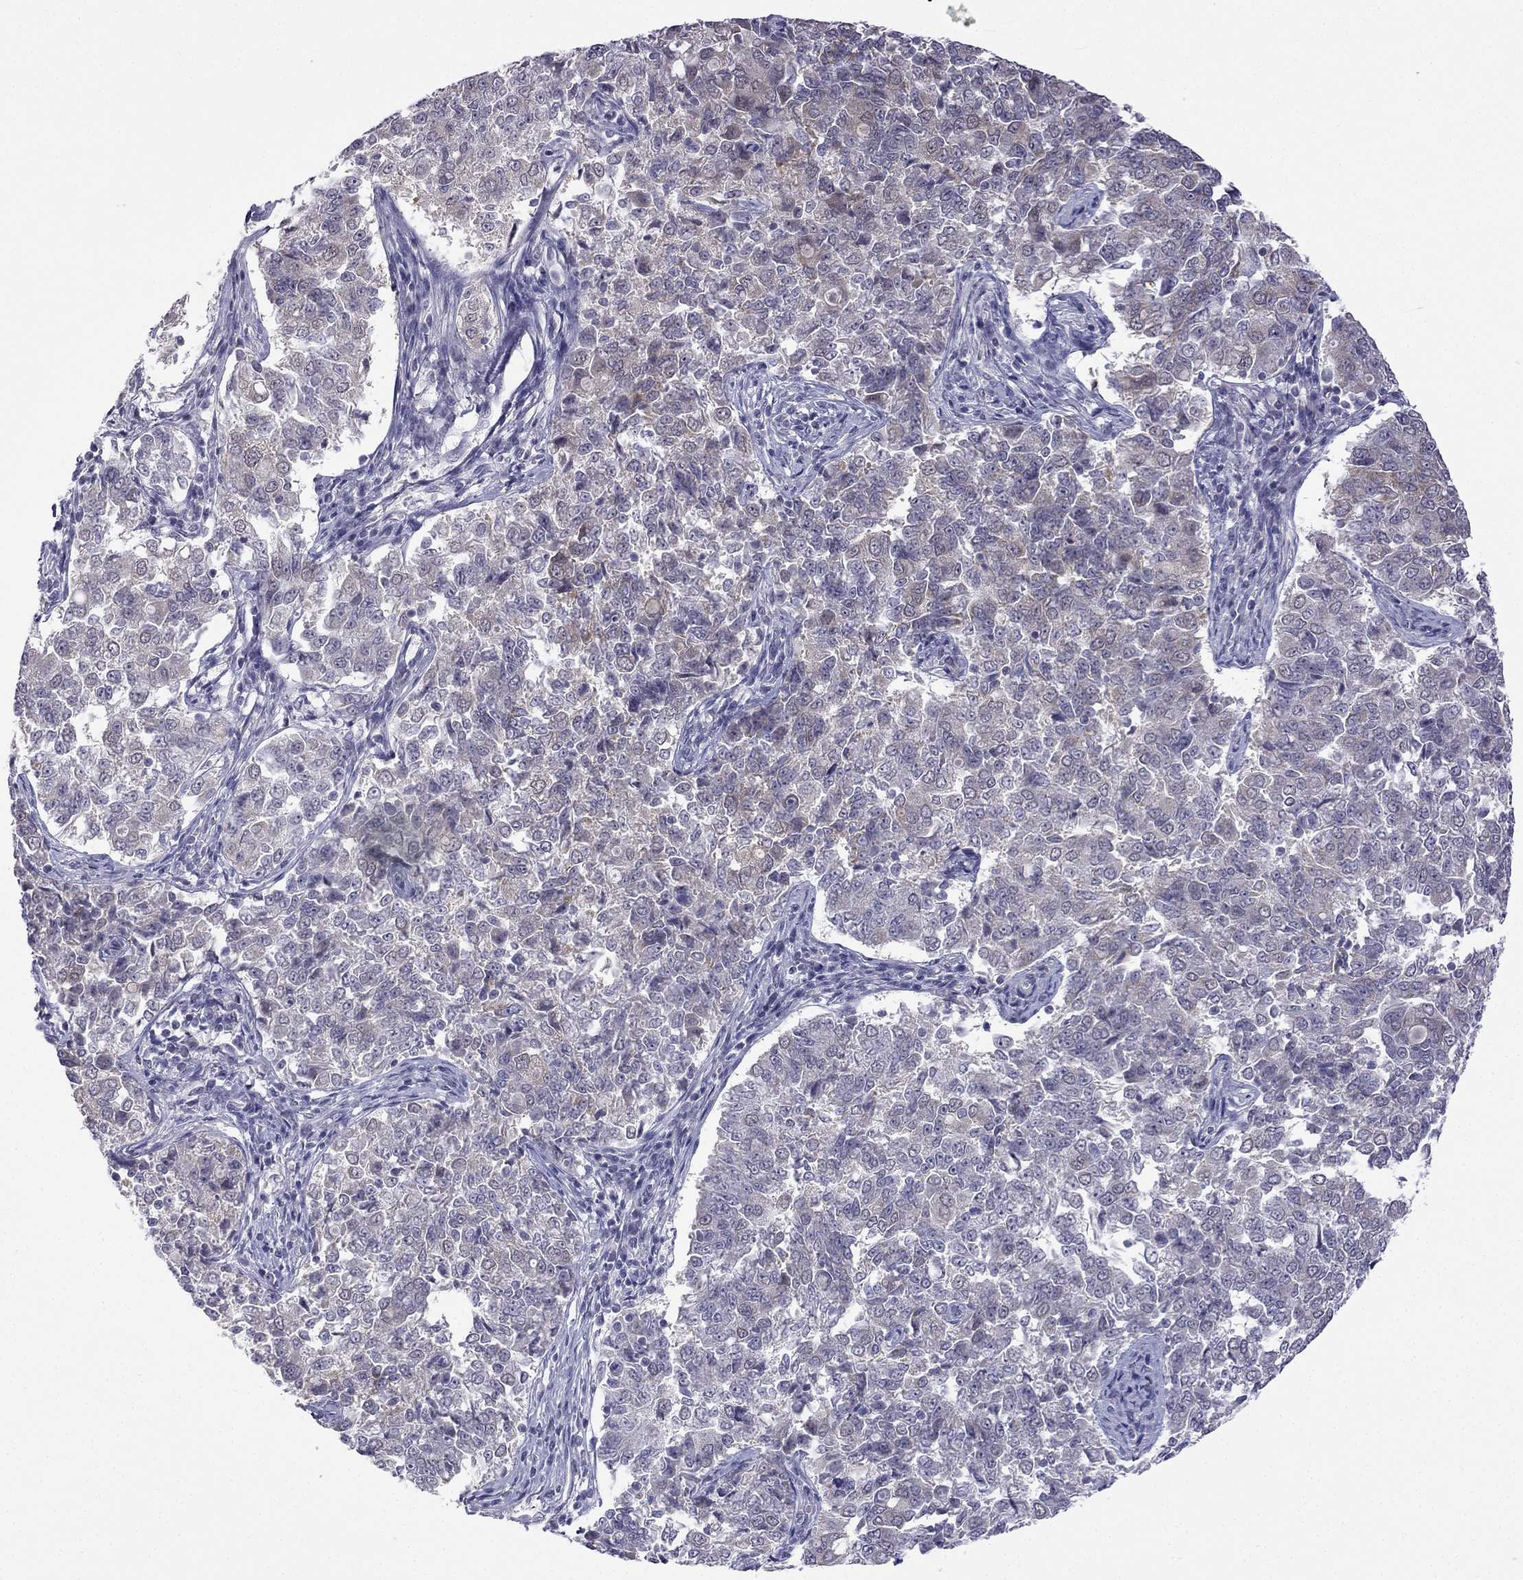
{"staining": {"intensity": "moderate", "quantity": "<25%", "location": "cytoplasmic/membranous"}, "tissue": "endometrial cancer", "cell_type": "Tumor cells", "image_type": "cancer", "snomed": [{"axis": "morphology", "description": "Adenocarcinoma, NOS"}, {"axis": "topography", "description": "Endometrium"}], "caption": "The immunohistochemical stain labels moderate cytoplasmic/membranous expression in tumor cells of endometrial adenocarcinoma tissue.", "gene": "C5orf49", "patient": {"sex": "female", "age": 43}}